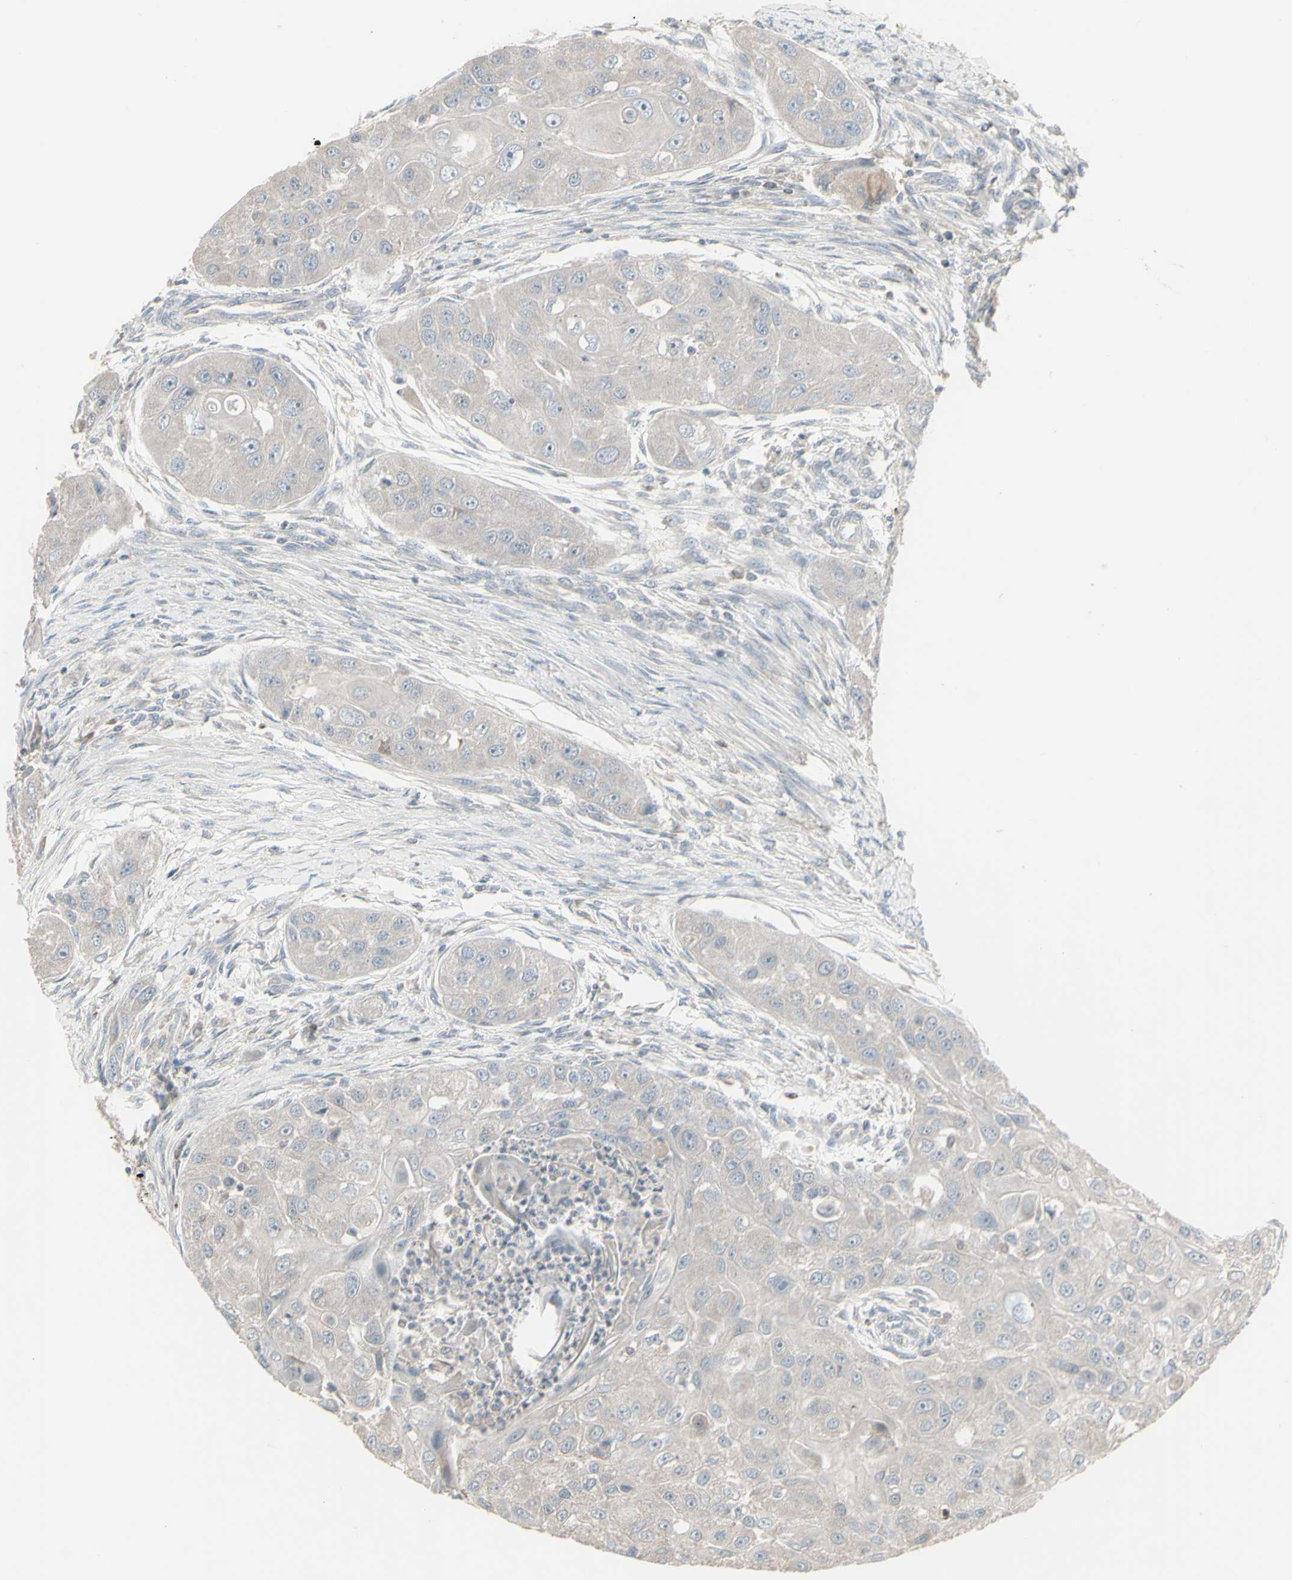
{"staining": {"intensity": "negative", "quantity": "none", "location": "none"}, "tissue": "head and neck cancer", "cell_type": "Tumor cells", "image_type": "cancer", "snomed": [{"axis": "morphology", "description": "Normal tissue, NOS"}, {"axis": "morphology", "description": "Squamous cell carcinoma, NOS"}, {"axis": "topography", "description": "Skeletal muscle"}, {"axis": "topography", "description": "Head-Neck"}], "caption": "Tumor cells are negative for protein expression in human head and neck squamous cell carcinoma.", "gene": "CSK", "patient": {"sex": "male", "age": 51}}